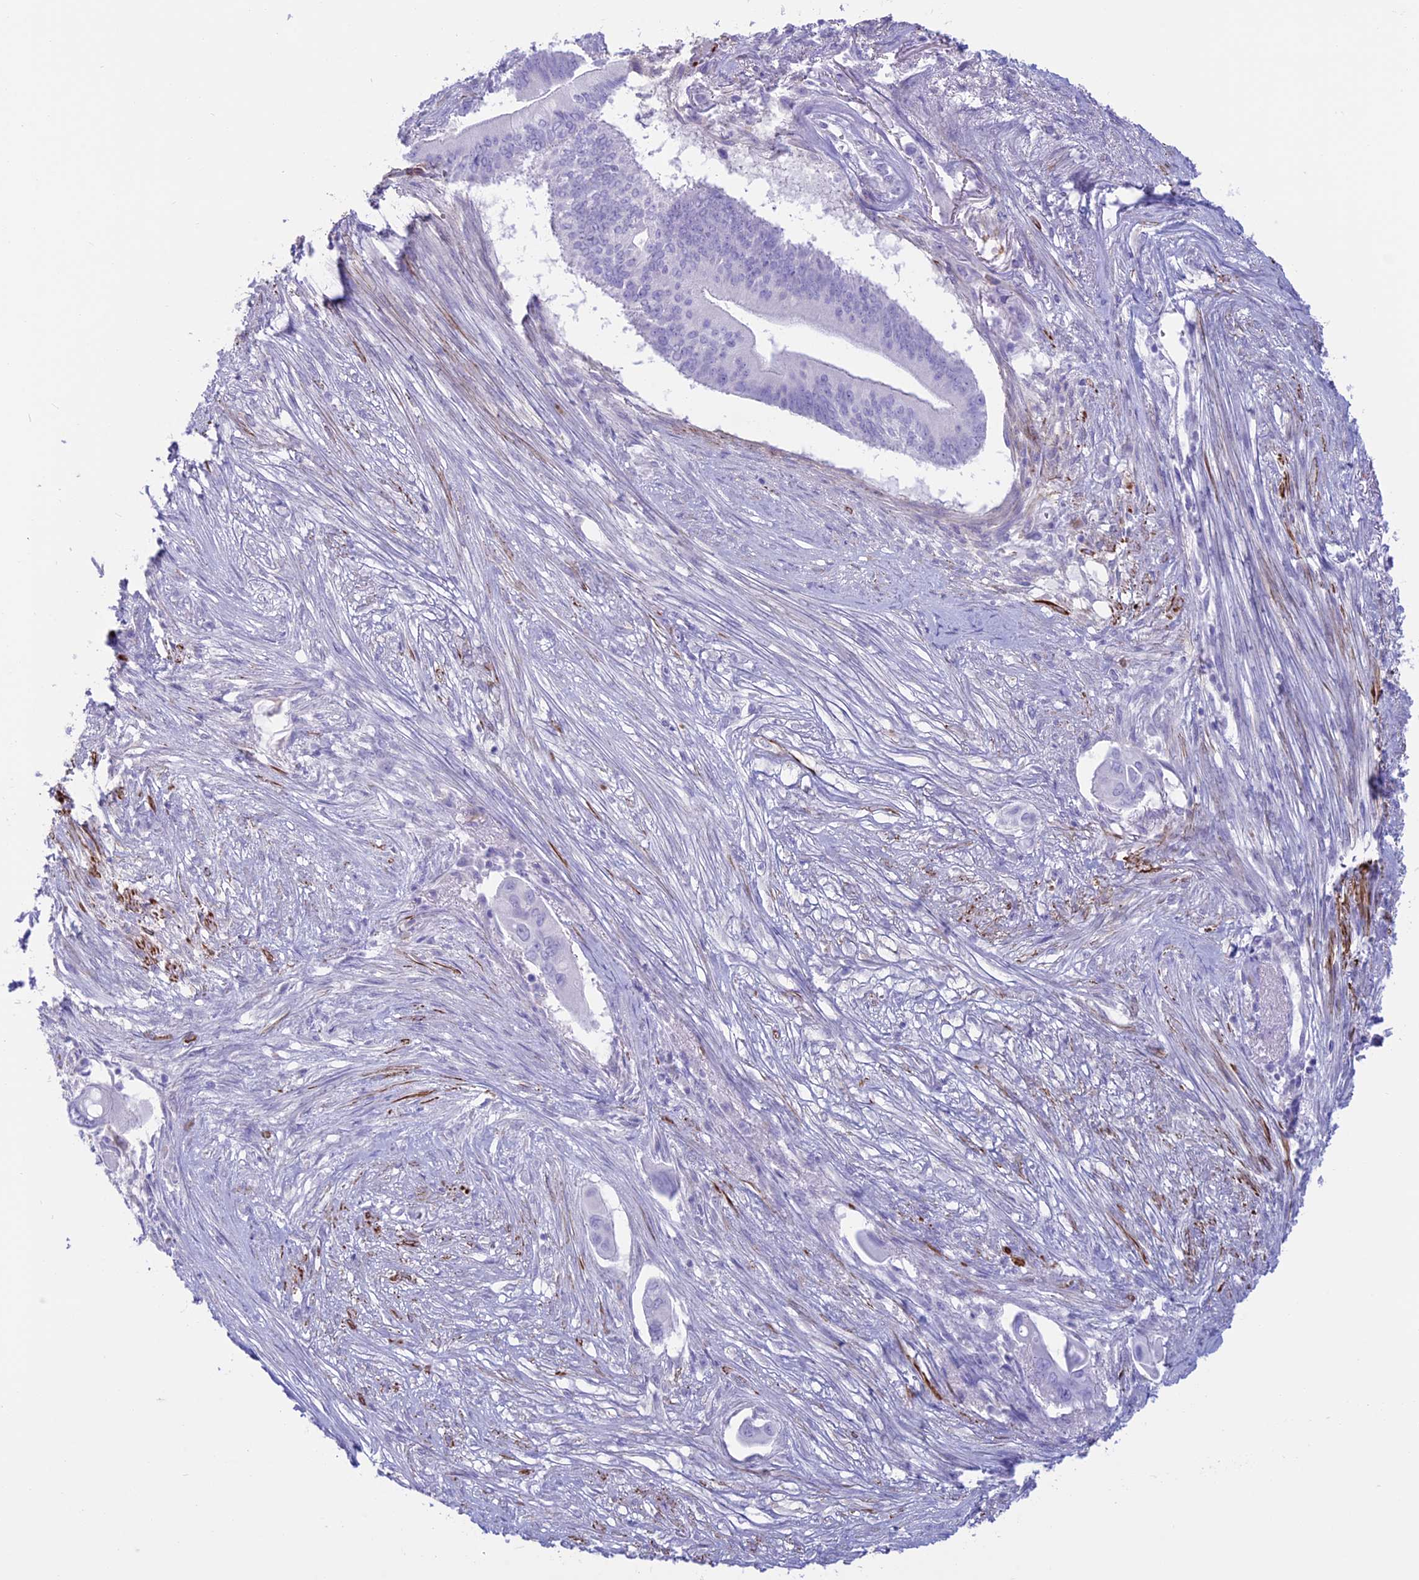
{"staining": {"intensity": "negative", "quantity": "none", "location": "none"}, "tissue": "pancreatic cancer", "cell_type": "Tumor cells", "image_type": "cancer", "snomed": [{"axis": "morphology", "description": "Adenocarcinoma, NOS"}, {"axis": "topography", "description": "Pancreas"}], "caption": "High magnification brightfield microscopy of pancreatic cancer (adenocarcinoma) stained with DAB (brown) and counterstained with hematoxylin (blue): tumor cells show no significant staining.", "gene": "GAPDHS", "patient": {"sex": "male", "age": 68}}